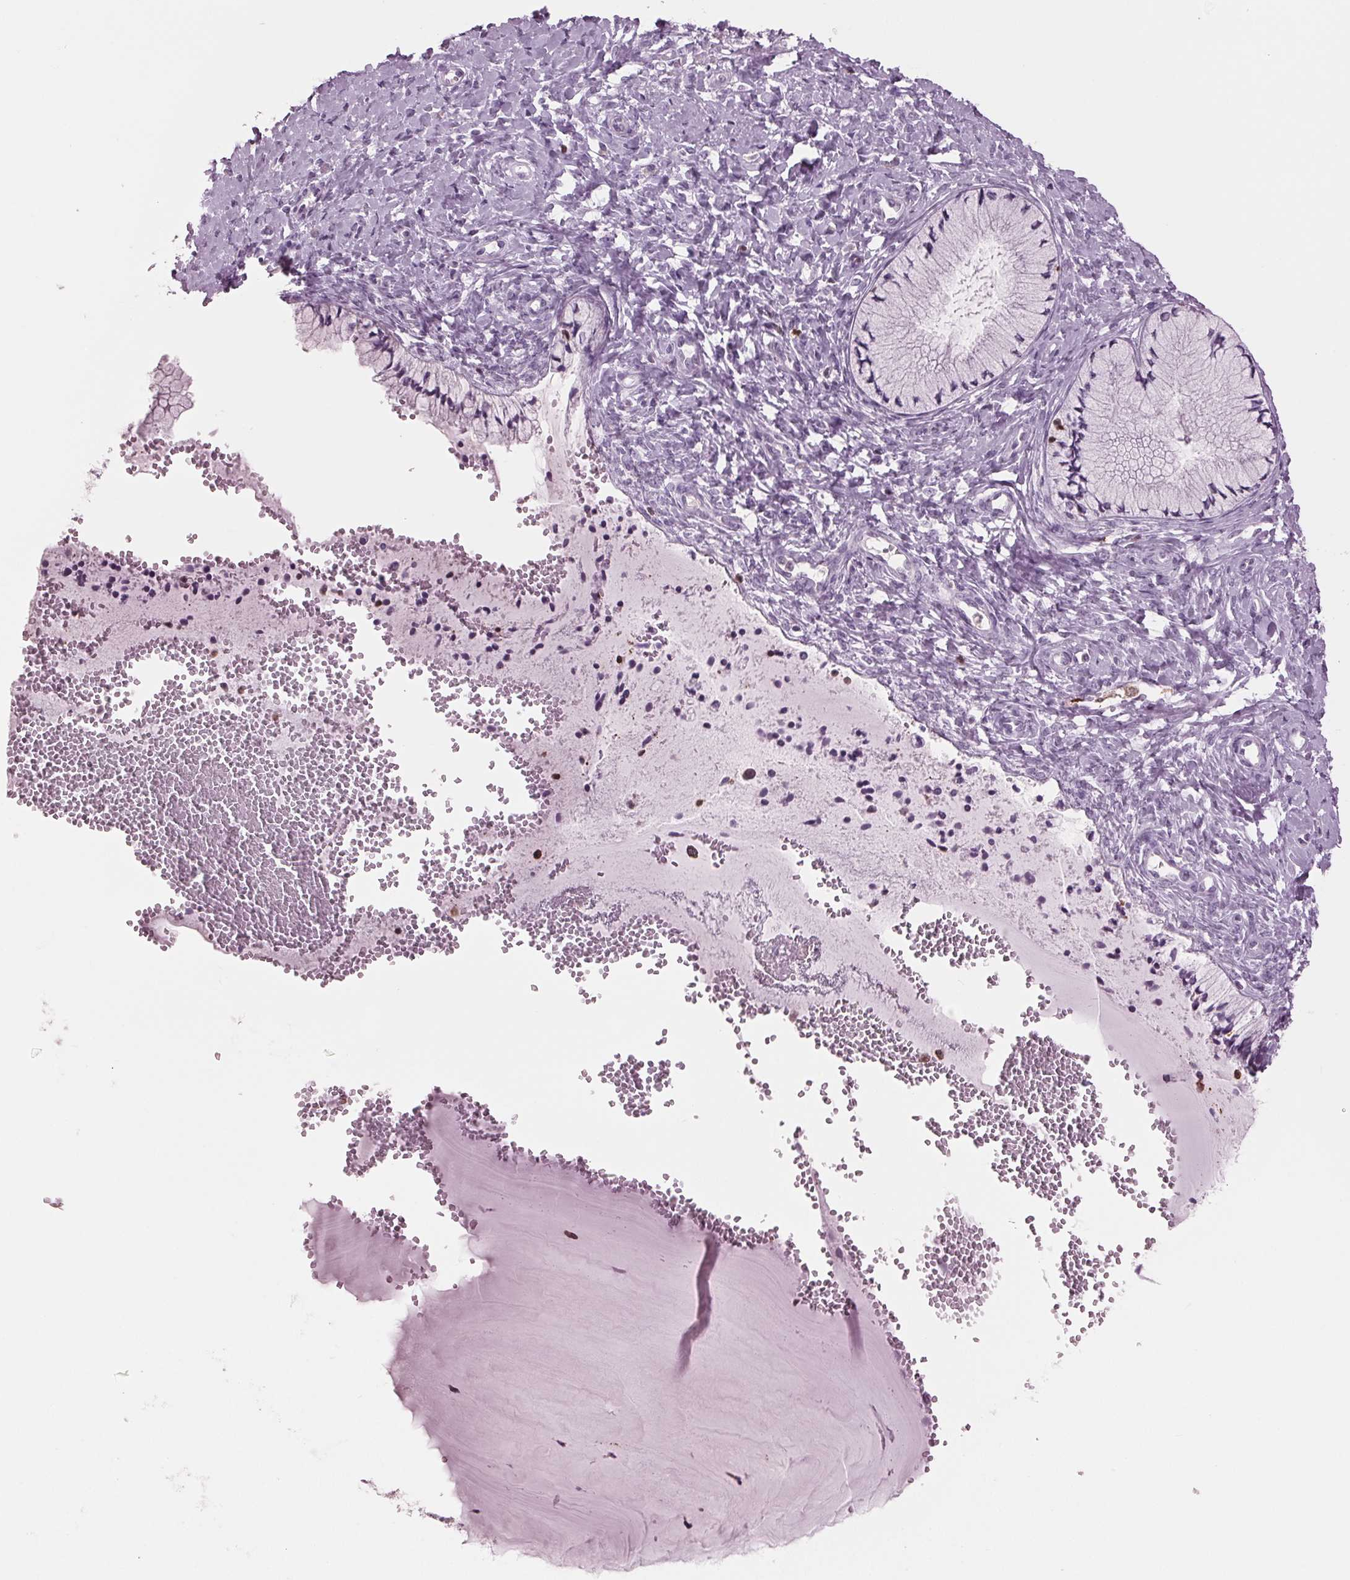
{"staining": {"intensity": "negative", "quantity": "none", "location": "none"}, "tissue": "cervix", "cell_type": "Glandular cells", "image_type": "normal", "snomed": [{"axis": "morphology", "description": "Normal tissue, NOS"}, {"axis": "topography", "description": "Cervix"}], "caption": "This is a histopathology image of IHC staining of unremarkable cervix, which shows no staining in glandular cells. (DAB immunohistochemistry (IHC) visualized using brightfield microscopy, high magnification).", "gene": "BTLA", "patient": {"sex": "female", "age": 37}}